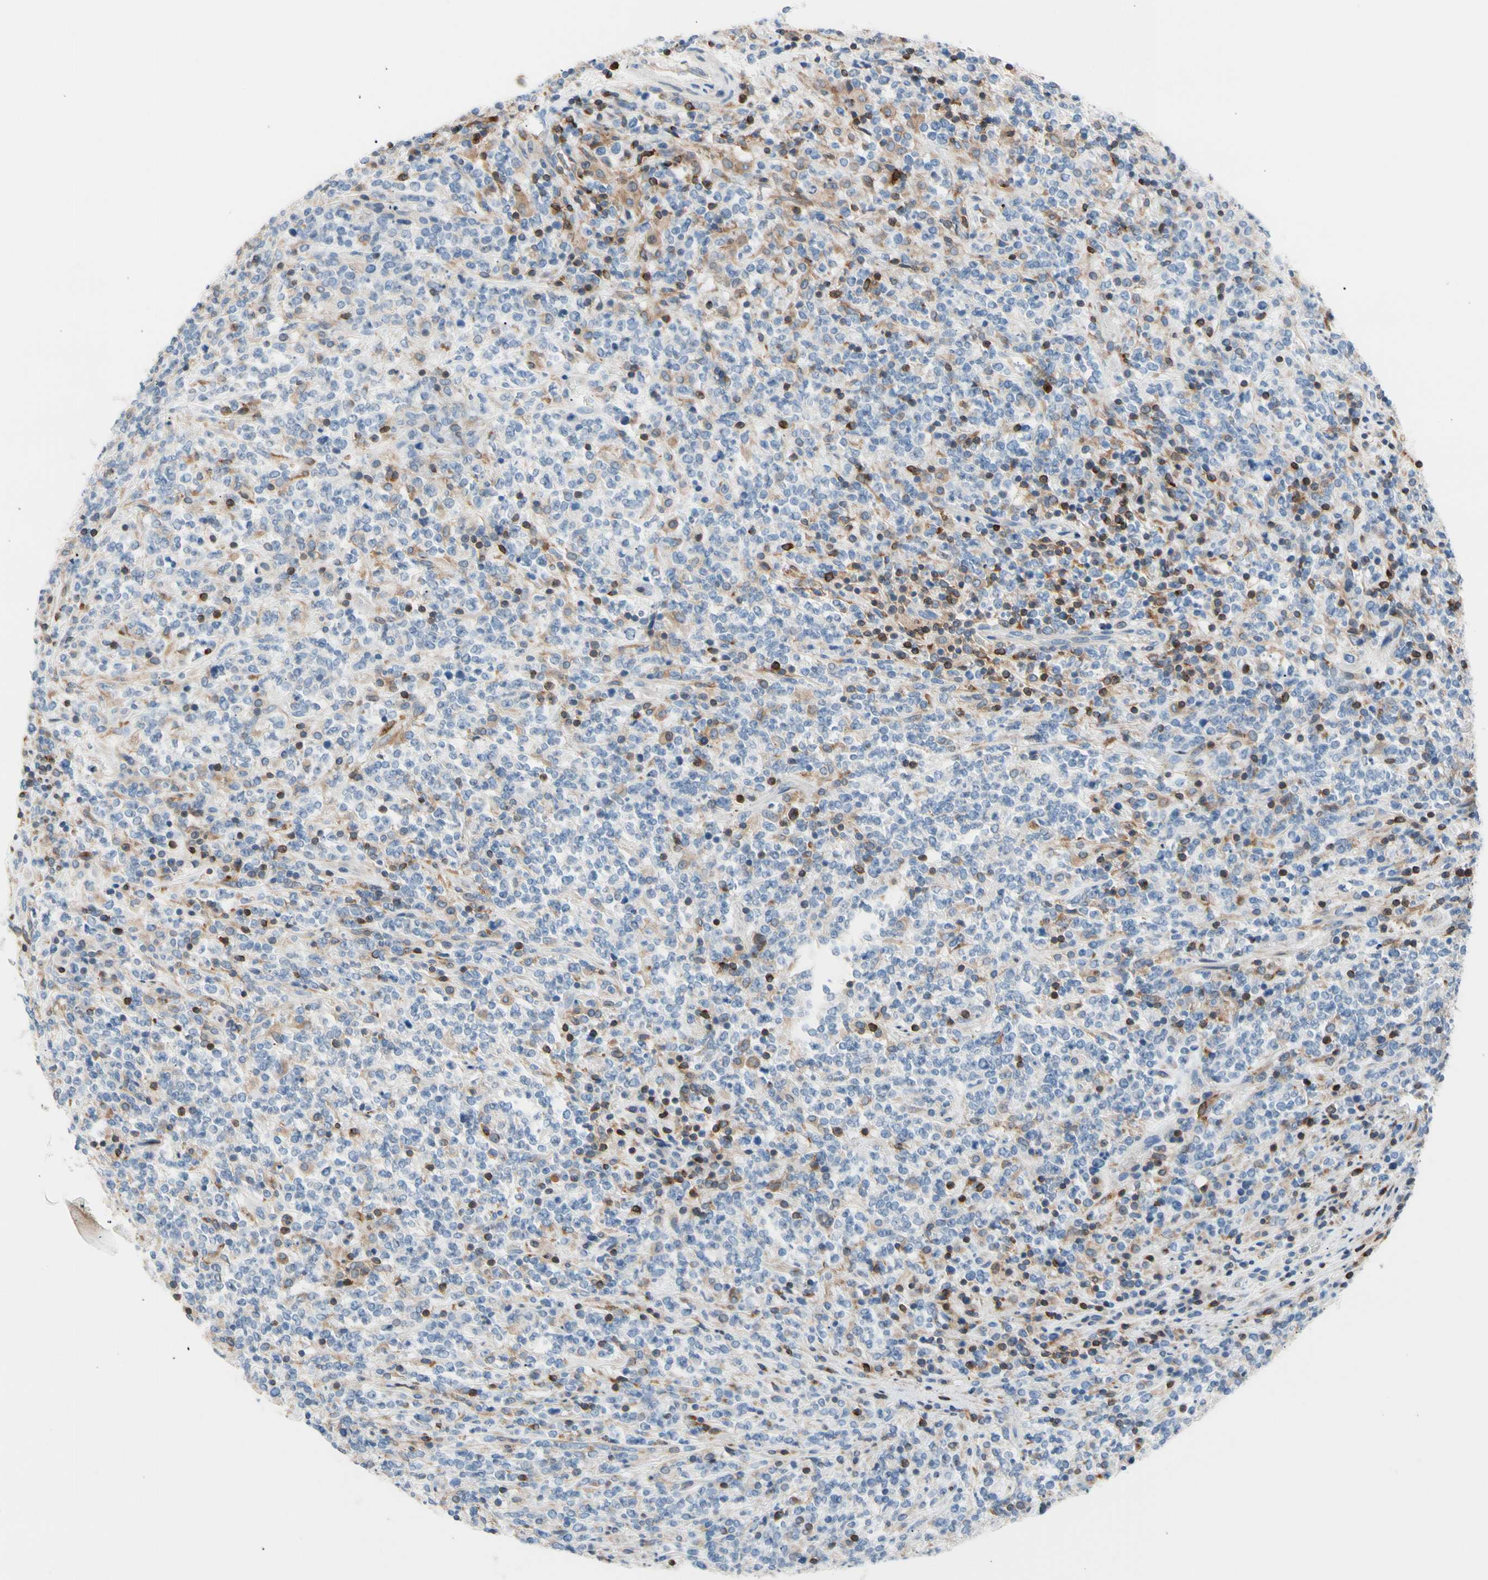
{"staining": {"intensity": "weak", "quantity": "<25%", "location": "cytoplasmic/membranous"}, "tissue": "lymphoma", "cell_type": "Tumor cells", "image_type": "cancer", "snomed": [{"axis": "morphology", "description": "Malignant lymphoma, non-Hodgkin's type, High grade"}, {"axis": "topography", "description": "Soft tissue"}], "caption": "This is an immunohistochemistry micrograph of human lymphoma. There is no positivity in tumor cells.", "gene": "MAP3K3", "patient": {"sex": "male", "age": 18}}